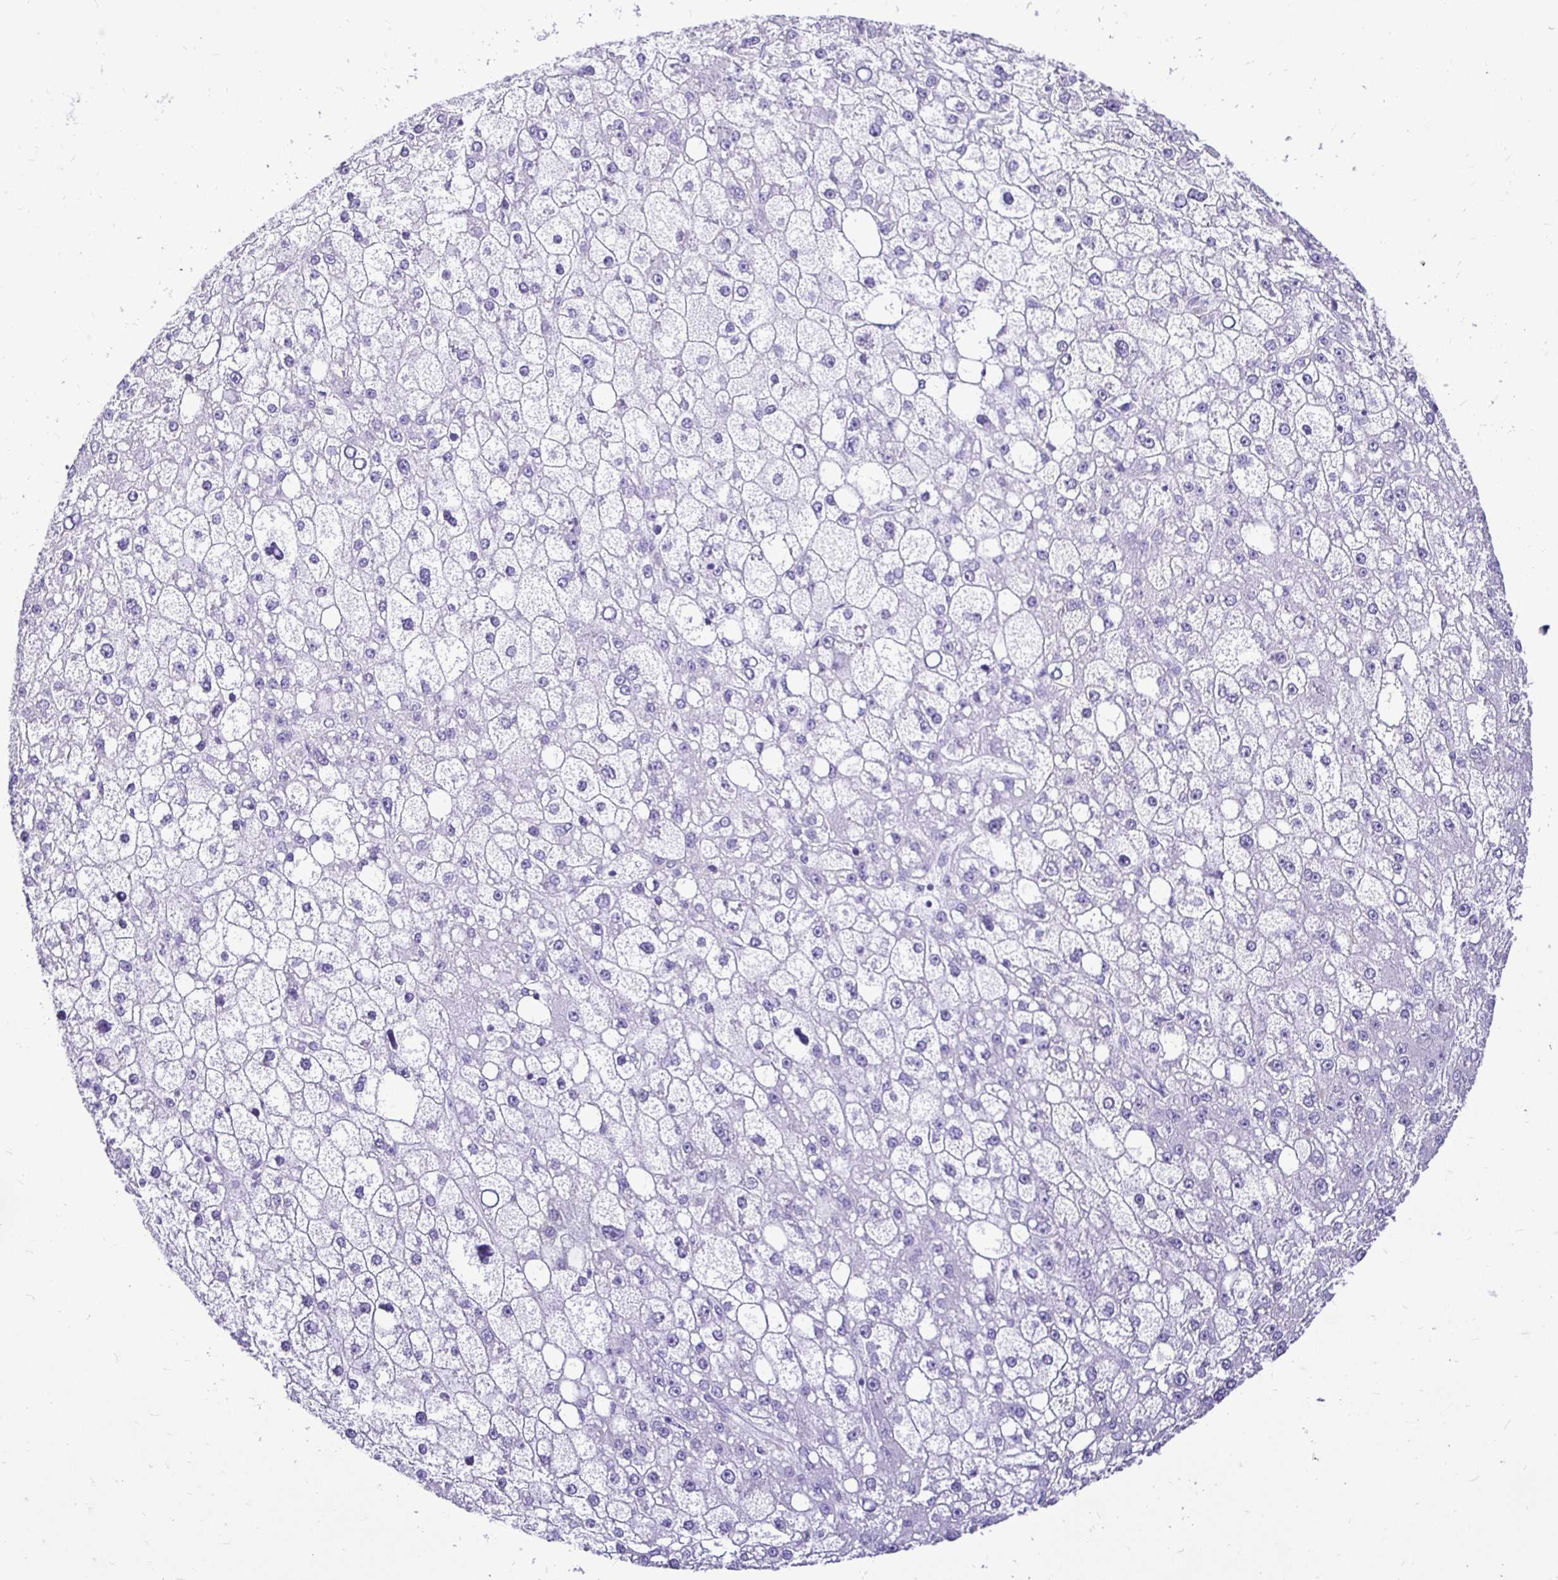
{"staining": {"intensity": "negative", "quantity": "none", "location": "none"}, "tissue": "liver cancer", "cell_type": "Tumor cells", "image_type": "cancer", "snomed": [{"axis": "morphology", "description": "Carcinoma, Hepatocellular, NOS"}, {"axis": "topography", "description": "Liver"}], "caption": "High magnification brightfield microscopy of liver cancer (hepatocellular carcinoma) stained with DAB (brown) and counterstained with hematoxylin (blue): tumor cells show no significant staining.", "gene": "TAF1D", "patient": {"sex": "male", "age": 67}}